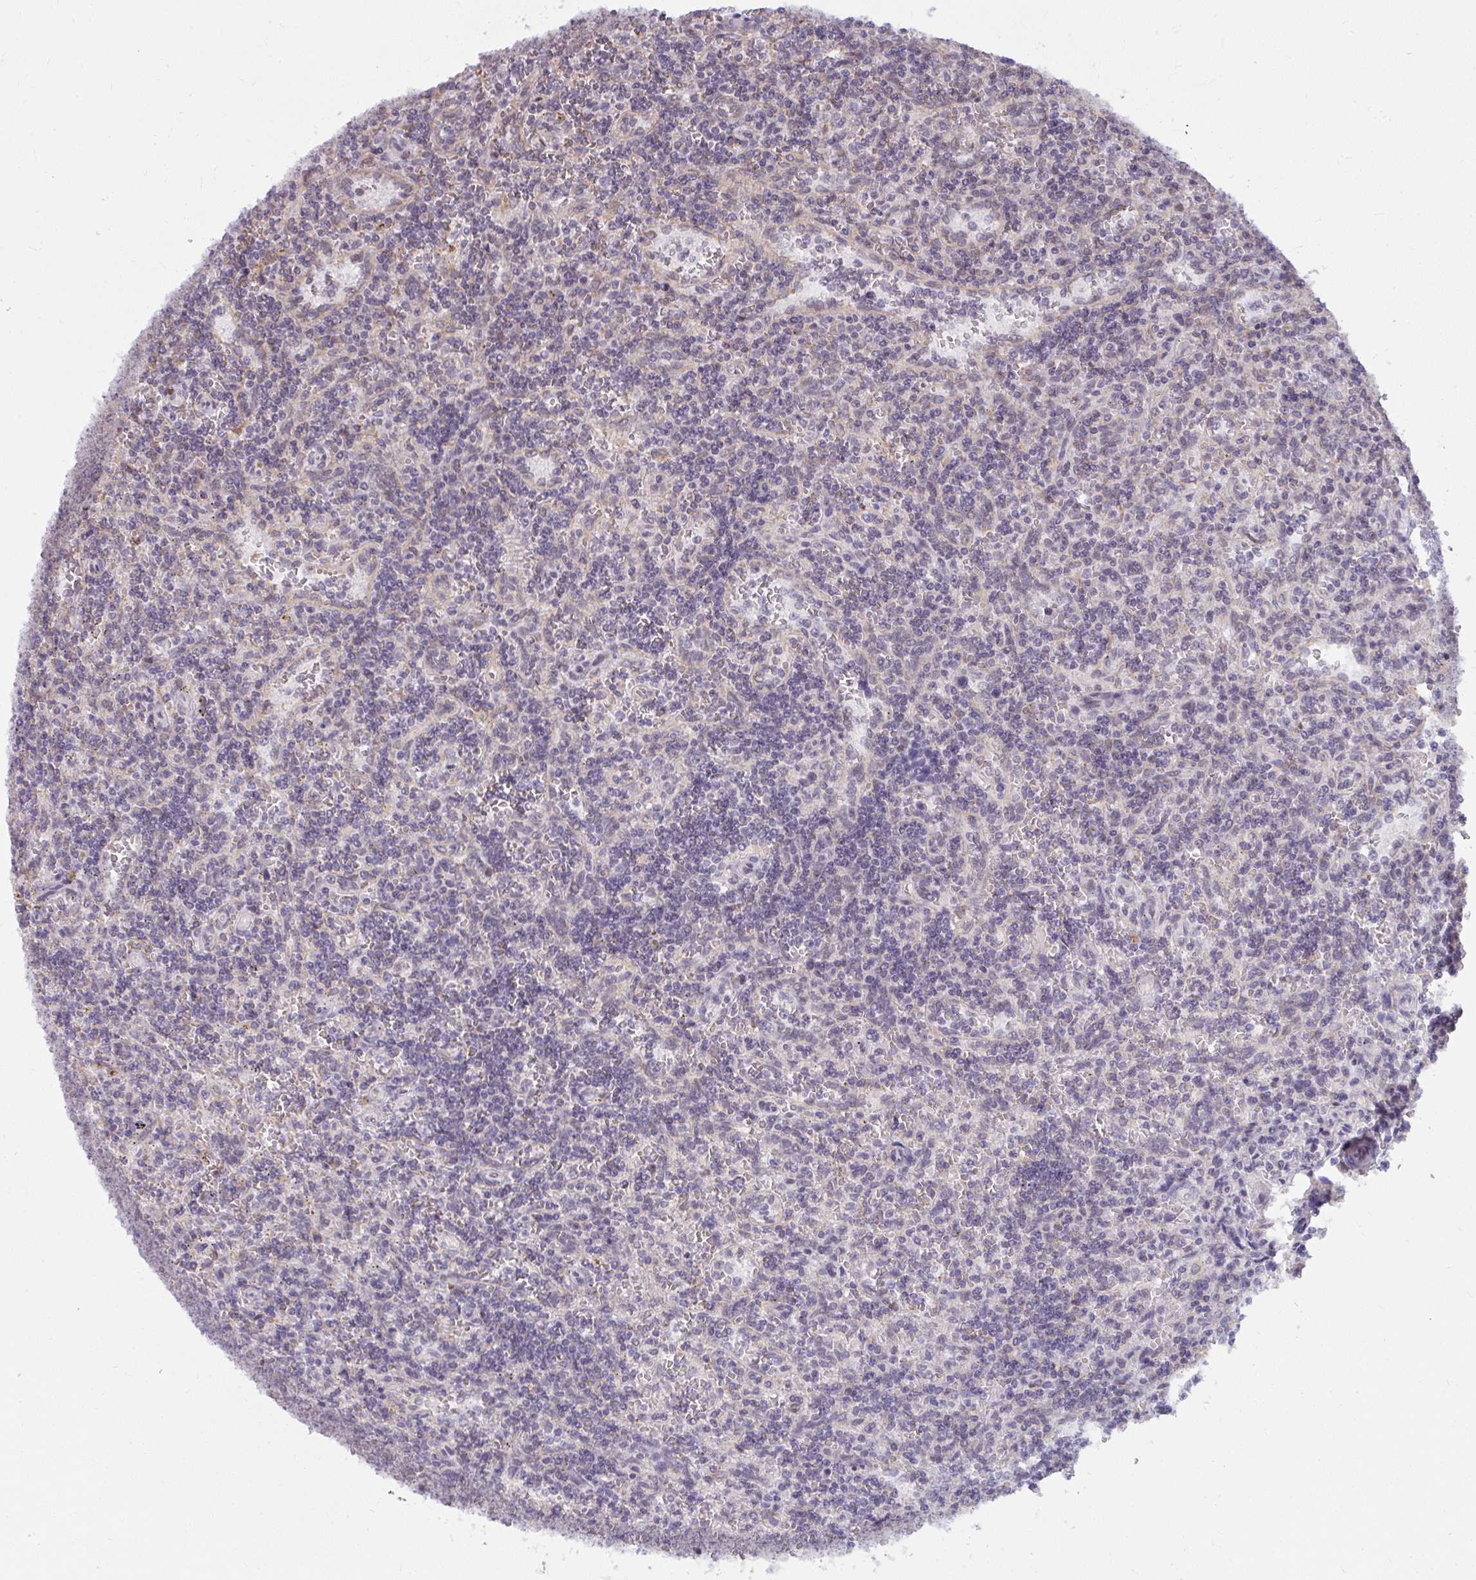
{"staining": {"intensity": "negative", "quantity": "none", "location": "none"}, "tissue": "lymphoma", "cell_type": "Tumor cells", "image_type": "cancer", "snomed": [{"axis": "morphology", "description": "Malignant lymphoma, non-Hodgkin's type, Low grade"}, {"axis": "topography", "description": "Spleen"}], "caption": "Human lymphoma stained for a protein using immunohistochemistry reveals no staining in tumor cells.", "gene": "NMNAT1", "patient": {"sex": "male", "age": 73}}